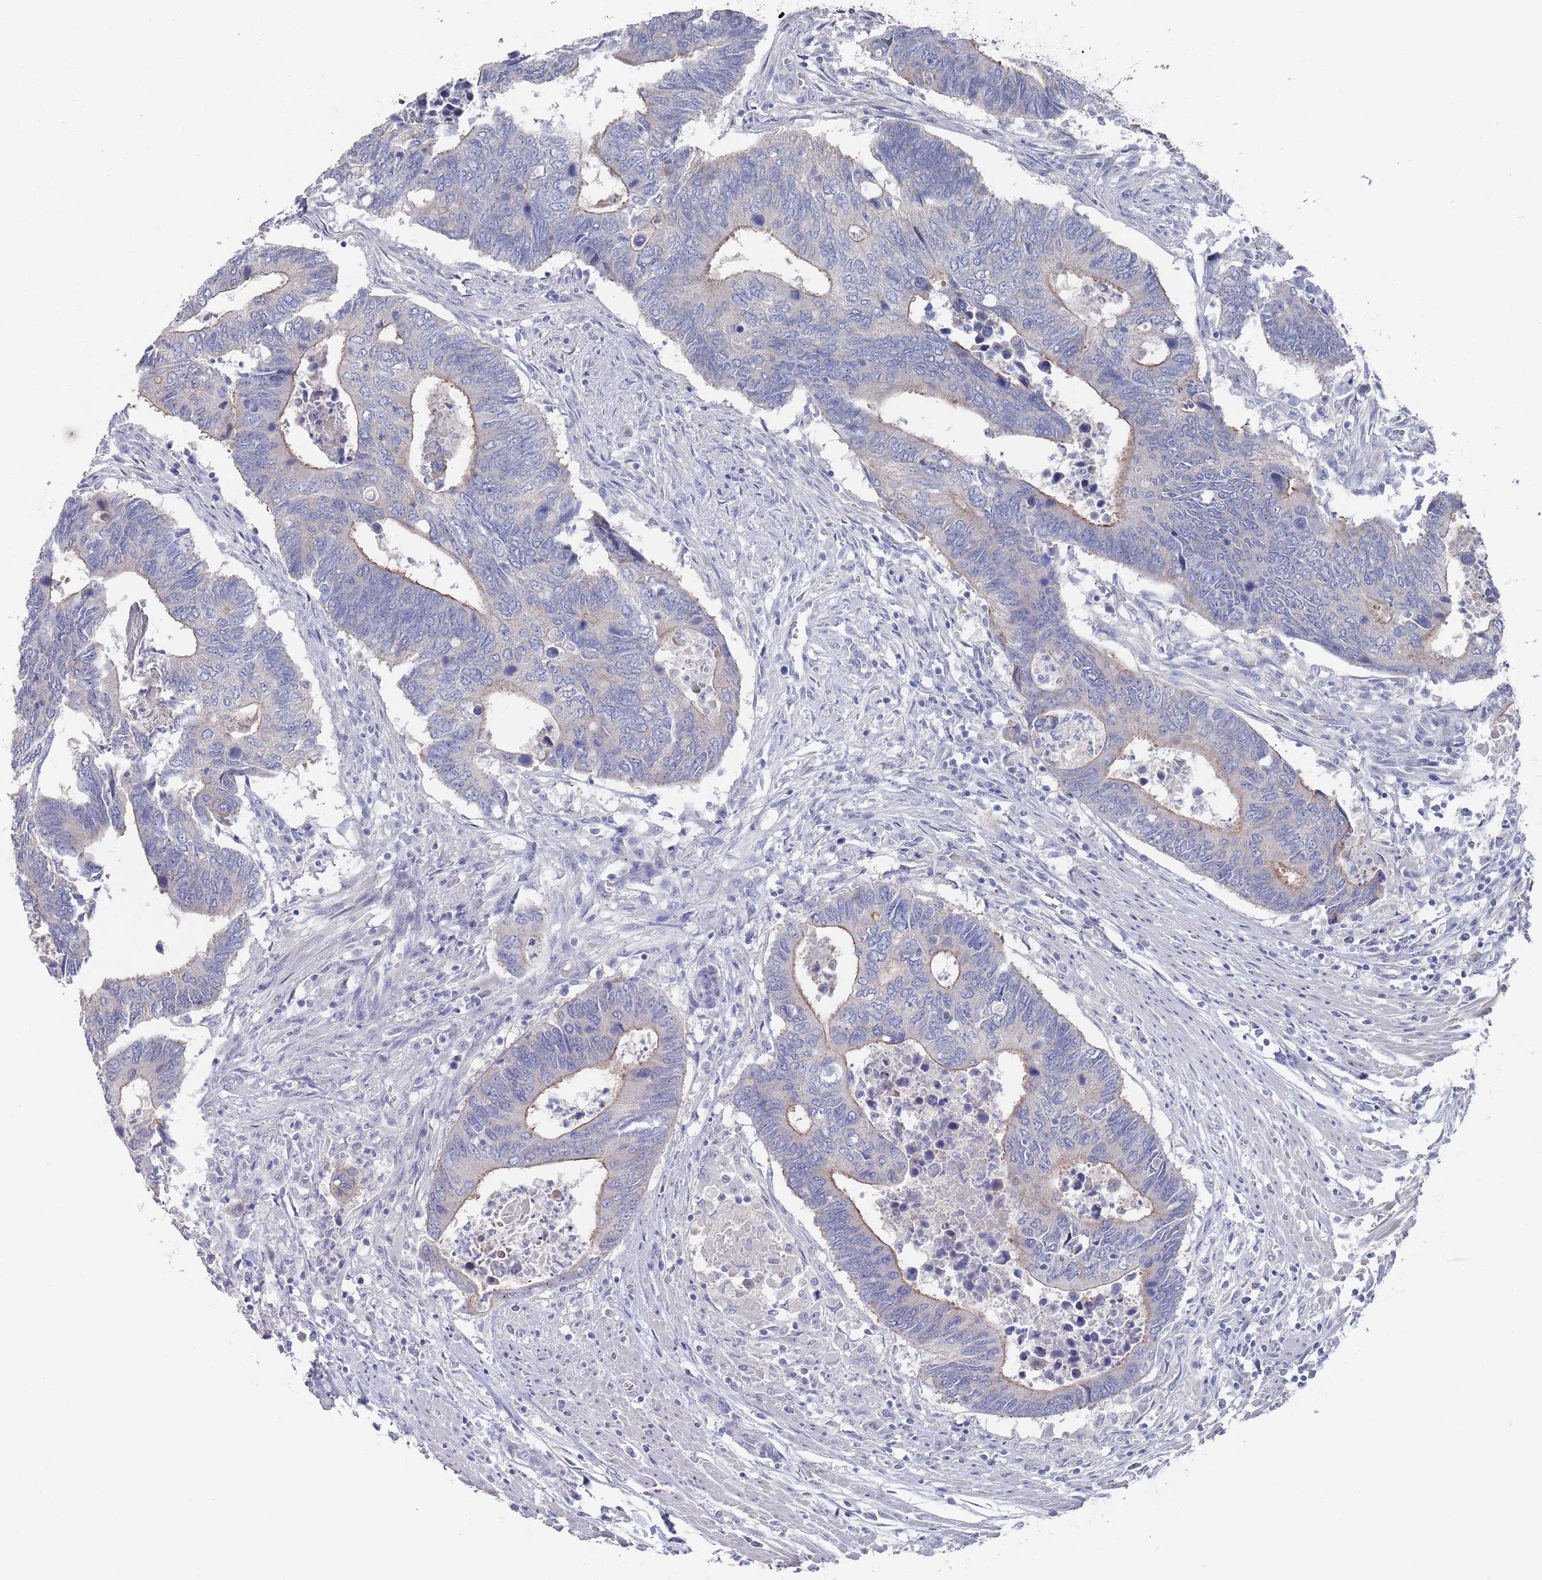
{"staining": {"intensity": "weak", "quantity": "25%-75%", "location": "cytoplasmic/membranous"}, "tissue": "colorectal cancer", "cell_type": "Tumor cells", "image_type": "cancer", "snomed": [{"axis": "morphology", "description": "Adenocarcinoma, NOS"}, {"axis": "topography", "description": "Colon"}], "caption": "Immunohistochemical staining of human colorectal cancer (adenocarcinoma) shows low levels of weak cytoplasmic/membranous positivity in approximately 25%-75% of tumor cells. Immunohistochemistry stains the protein of interest in brown and the nuclei are stained blue.", "gene": "PROM2", "patient": {"sex": "male", "age": 87}}